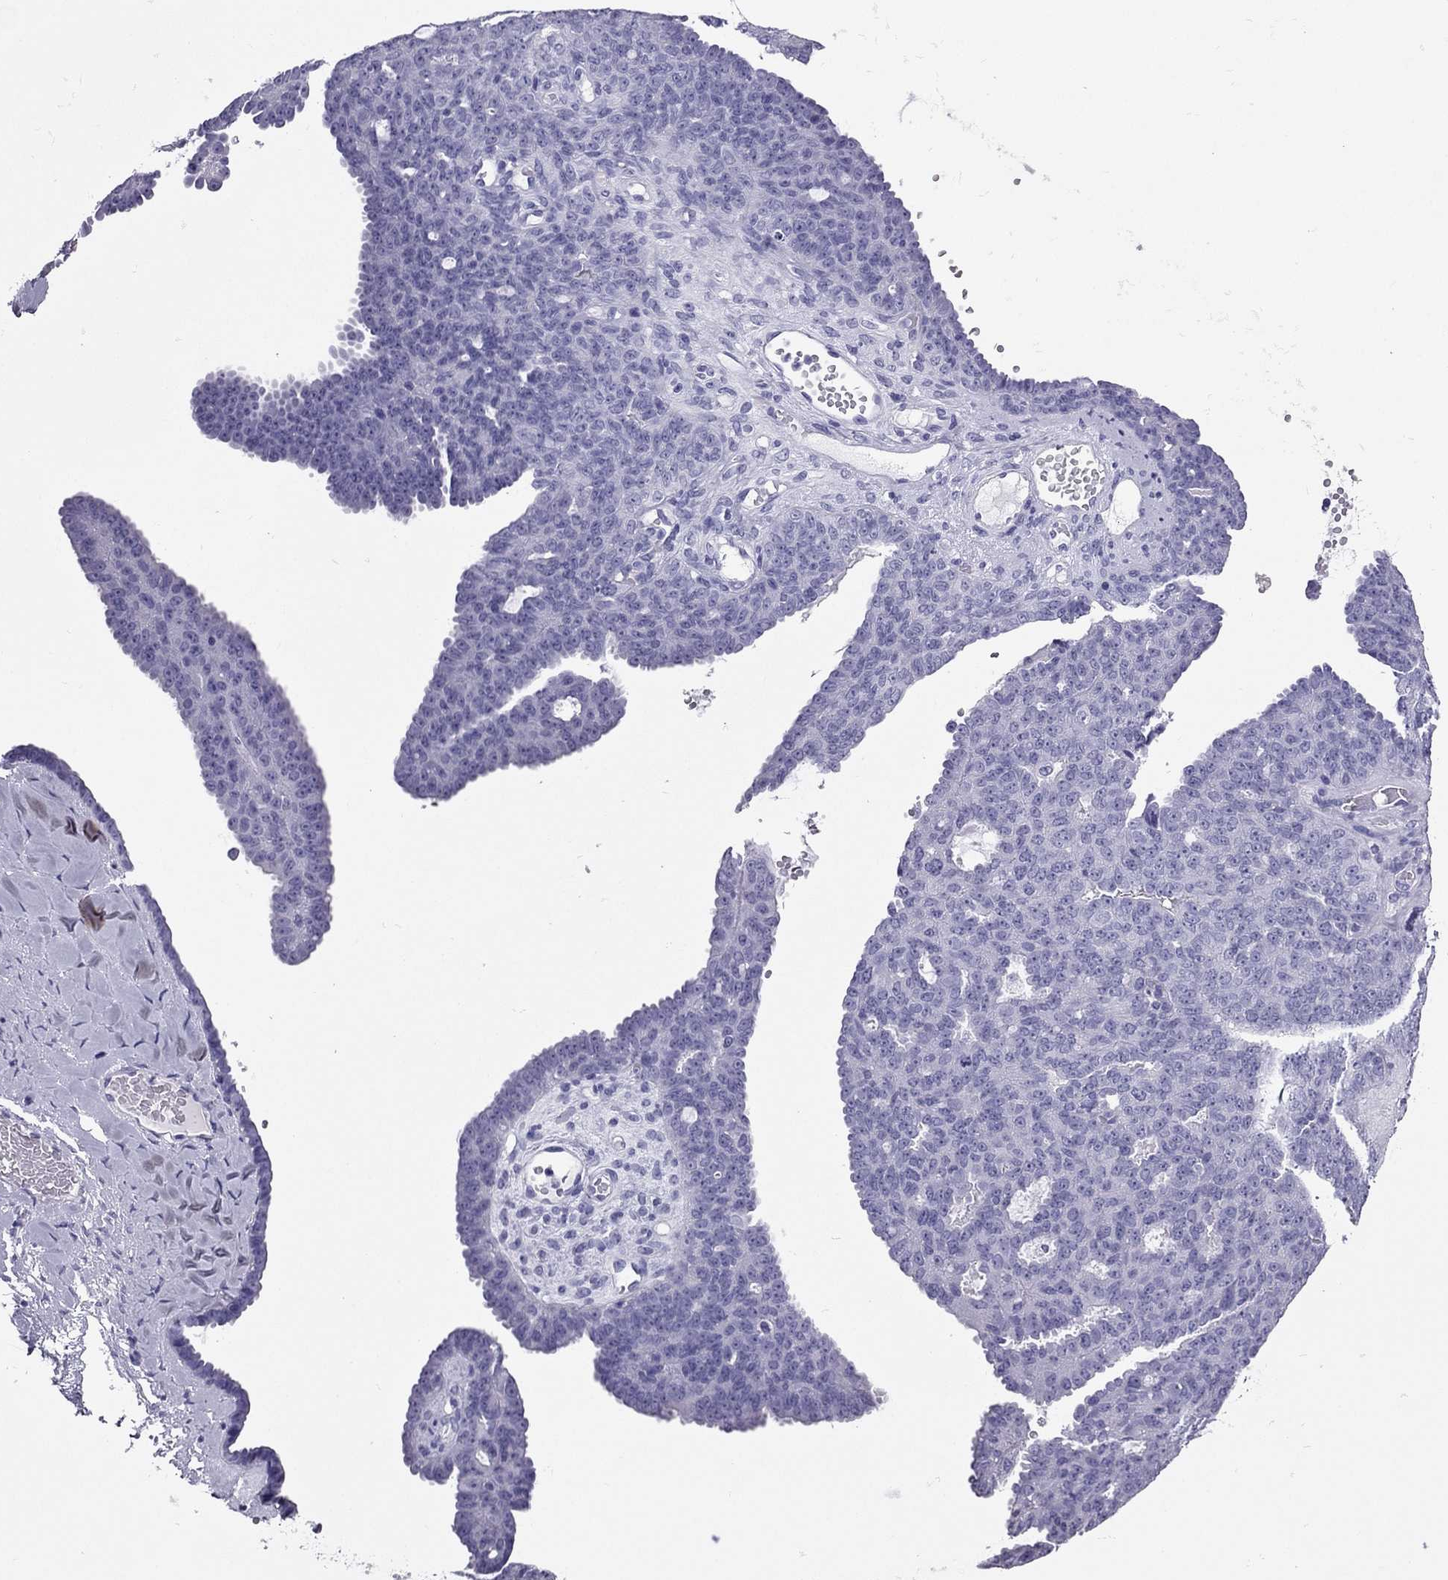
{"staining": {"intensity": "negative", "quantity": "none", "location": "none"}, "tissue": "ovarian cancer", "cell_type": "Tumor cells", "image_type": "cancer", "snomed": [{"axis": "morphology", "description": "Cystadenocarcinoma, serous, NOS"}, {"axis": "topography", "description": "Ovary"}], "caption": "Immunohistochemistry of ovarian cancer (serous cystadenocarcinoma) exhibits no staining in tumor cells.", "gene": "PDE6A", "patient": {"sex": "female", "age": 71}}